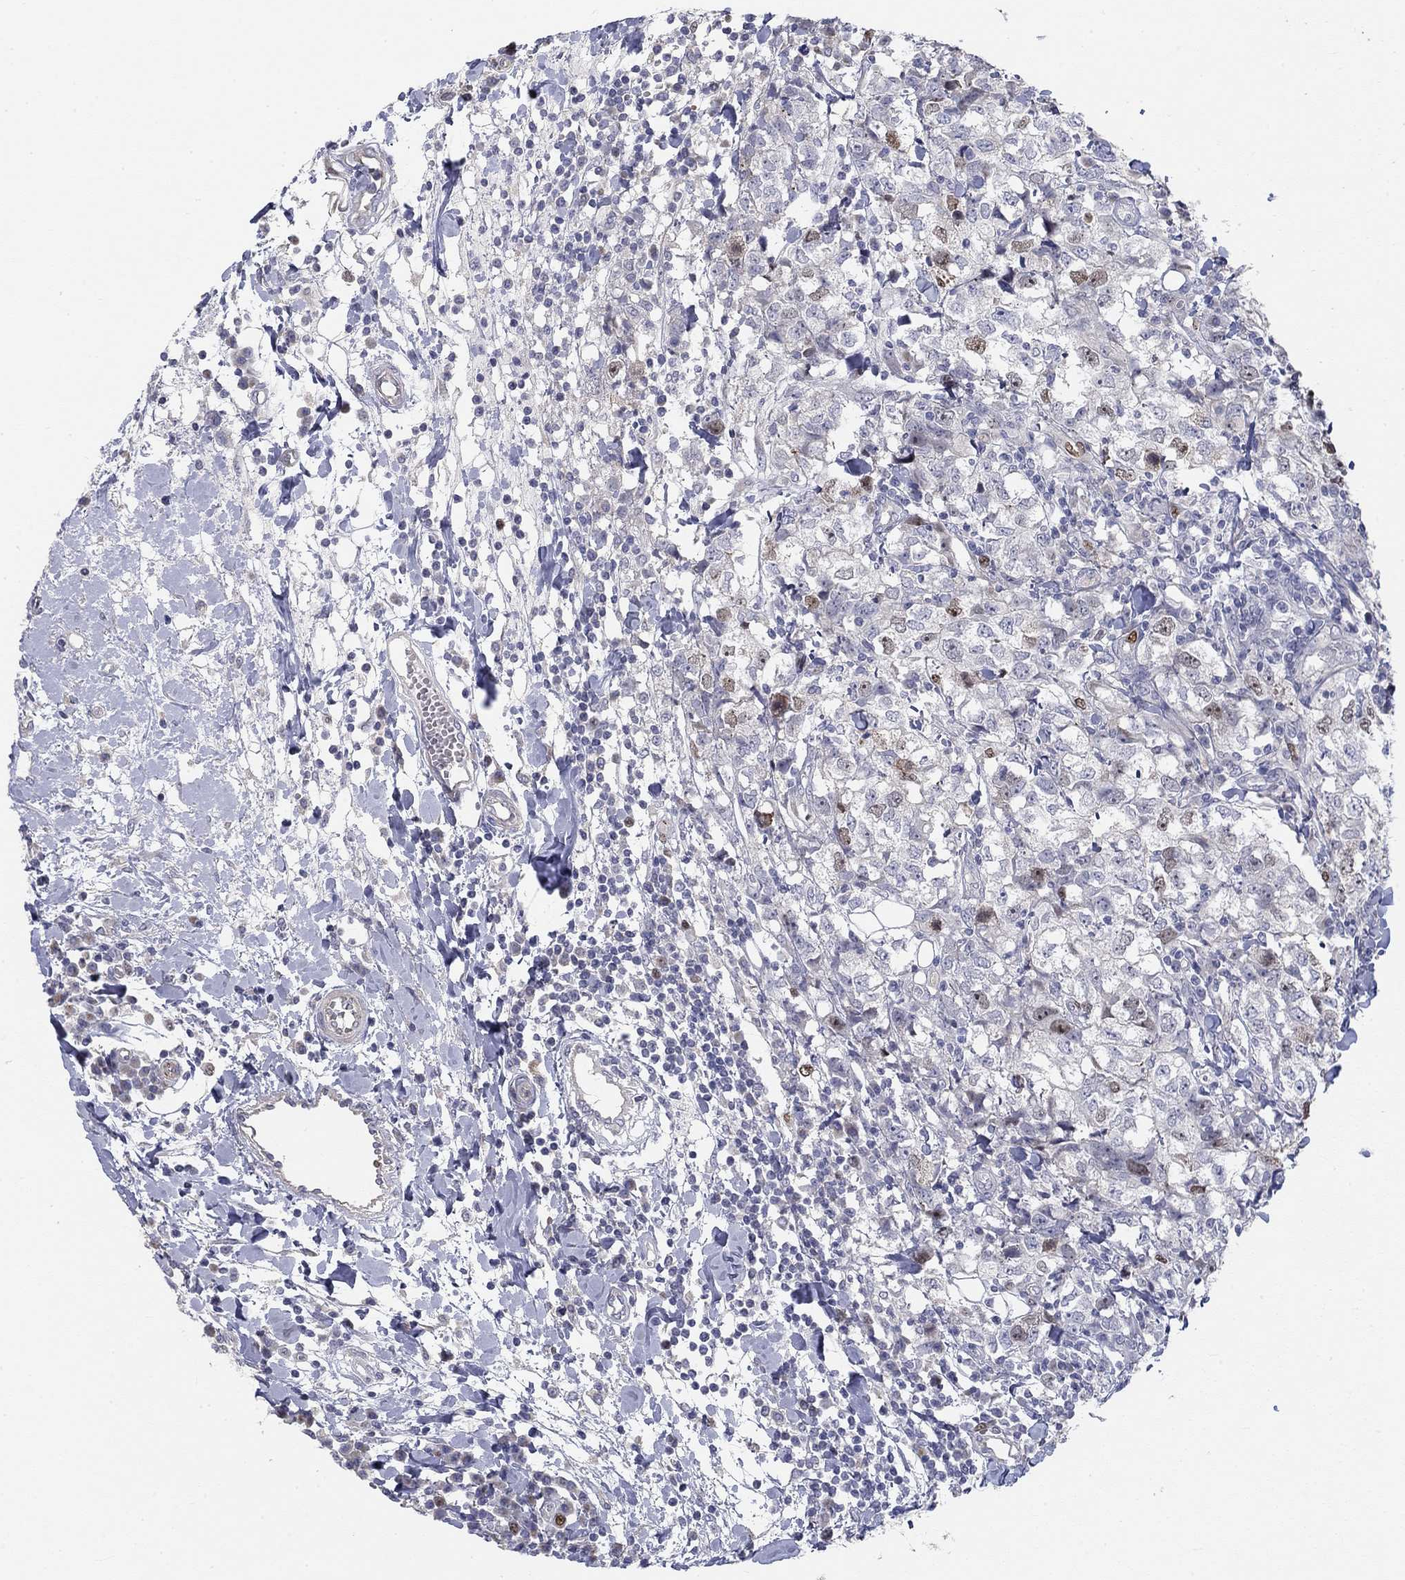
{"staining": {"intensity": "weak", "quantity": "<25%", "location": "nuclear"}, "tissue": "breast cancer", "cell_type": "Tumor cells", "image_type": "cancer", "snomed": [{"axis": "morphology", "description": "Duct carcinoma"}, {"axis": "topography", "description": "Breast"}], "caption": "There is no significant staining in tumor cells of breast intraductal carcinoma. (DAB immunohistochemistry (IHC) with hematoxylin counter stain).", "gene": "PRC1", "patient": {"sex": "female", "age": 30}}